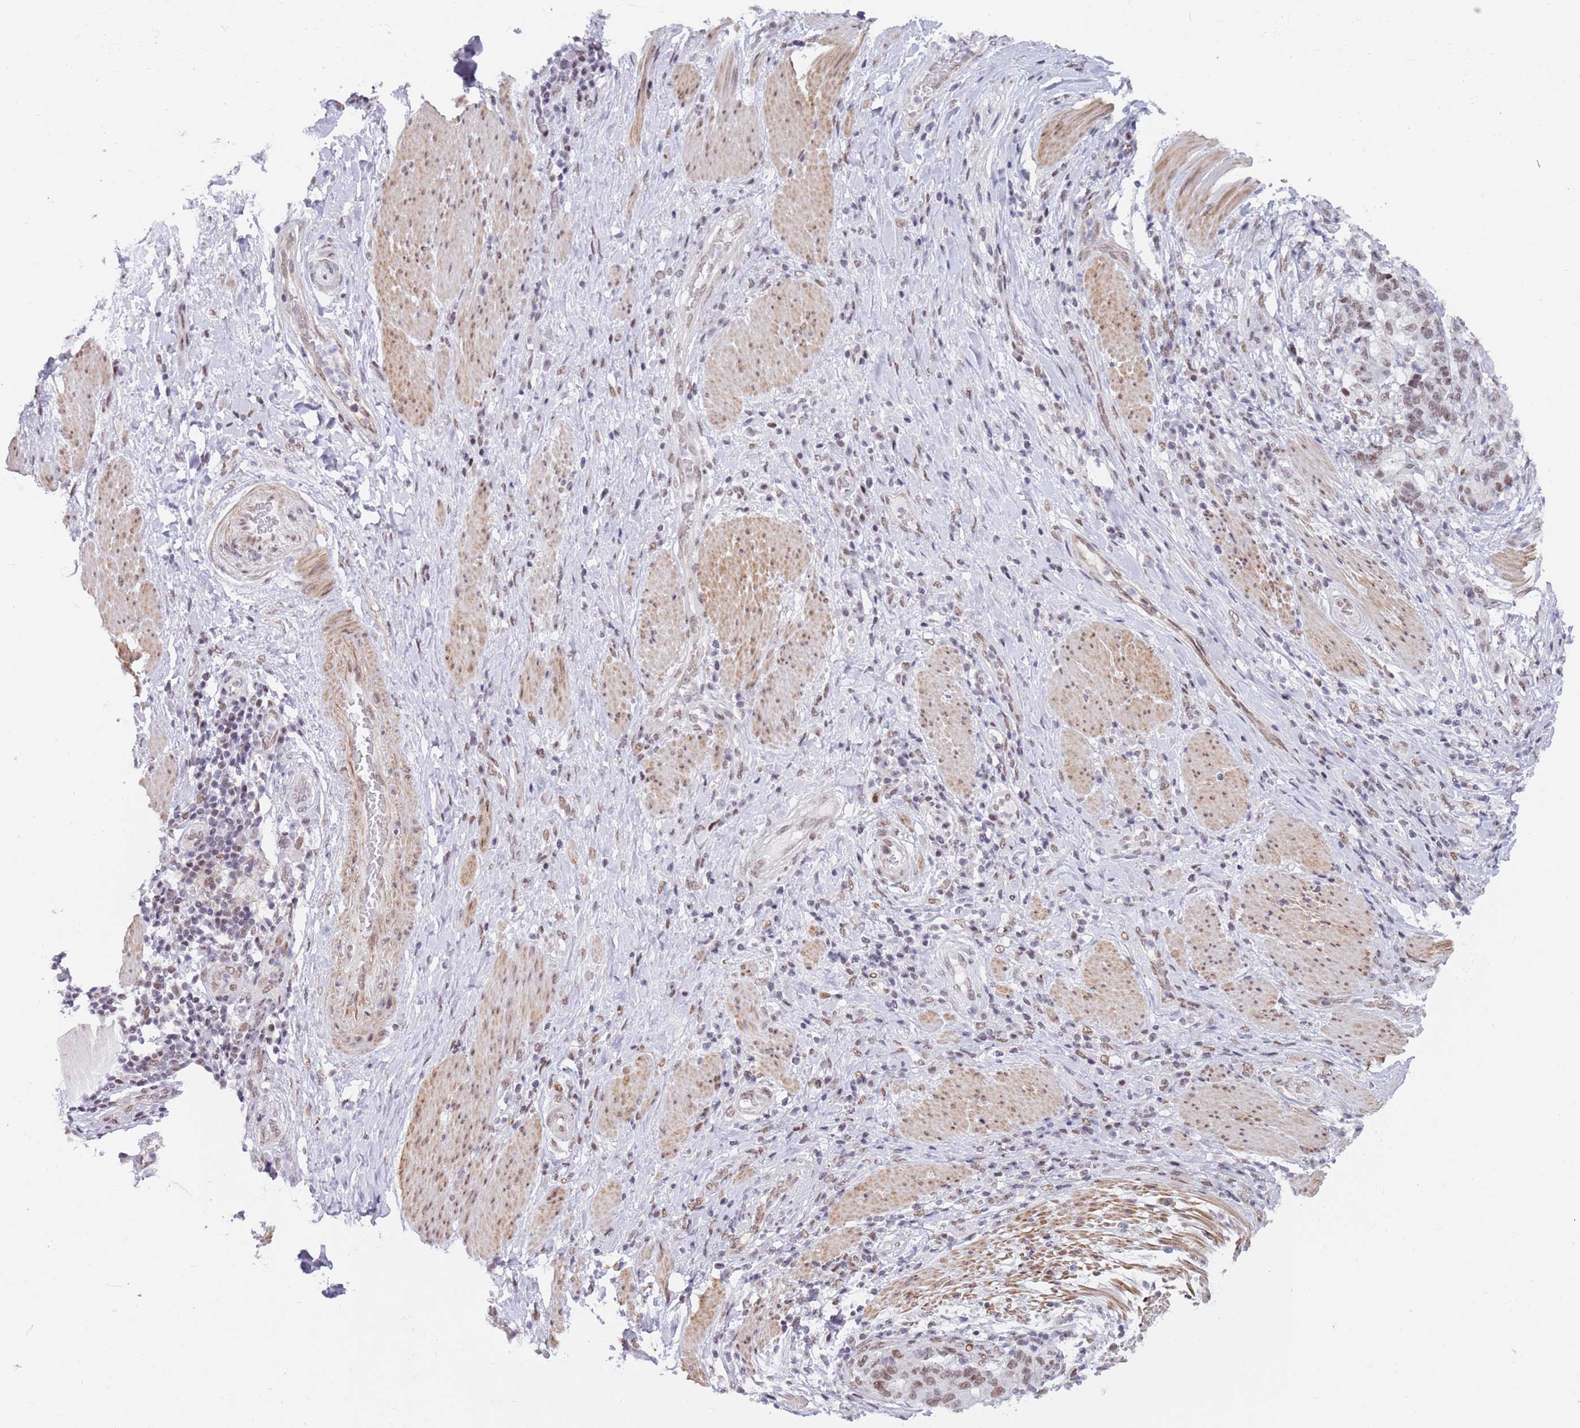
{"staining": {"intensity": "moderate", "quantity": ">75%", "location": "nuclear"}, "tissue": "stomach cancer", "cell_type": "Tumor cells", "image_type": "cancer", "snomed": [{"axis": "morphology", "description": "Normal tissue, NOS"}, {"axis": "morphology", "description": "Adenocarcinoma, NOS"}, {"axis": "topography", "description": "Stomach"}], "caption": "Tumor cells demonstrate medium levels of moderate nuclear staining in about >75% of cells in stomach cancer.", "gene": "ZNF382", "patient": {"sex": "female", "age": 64}}